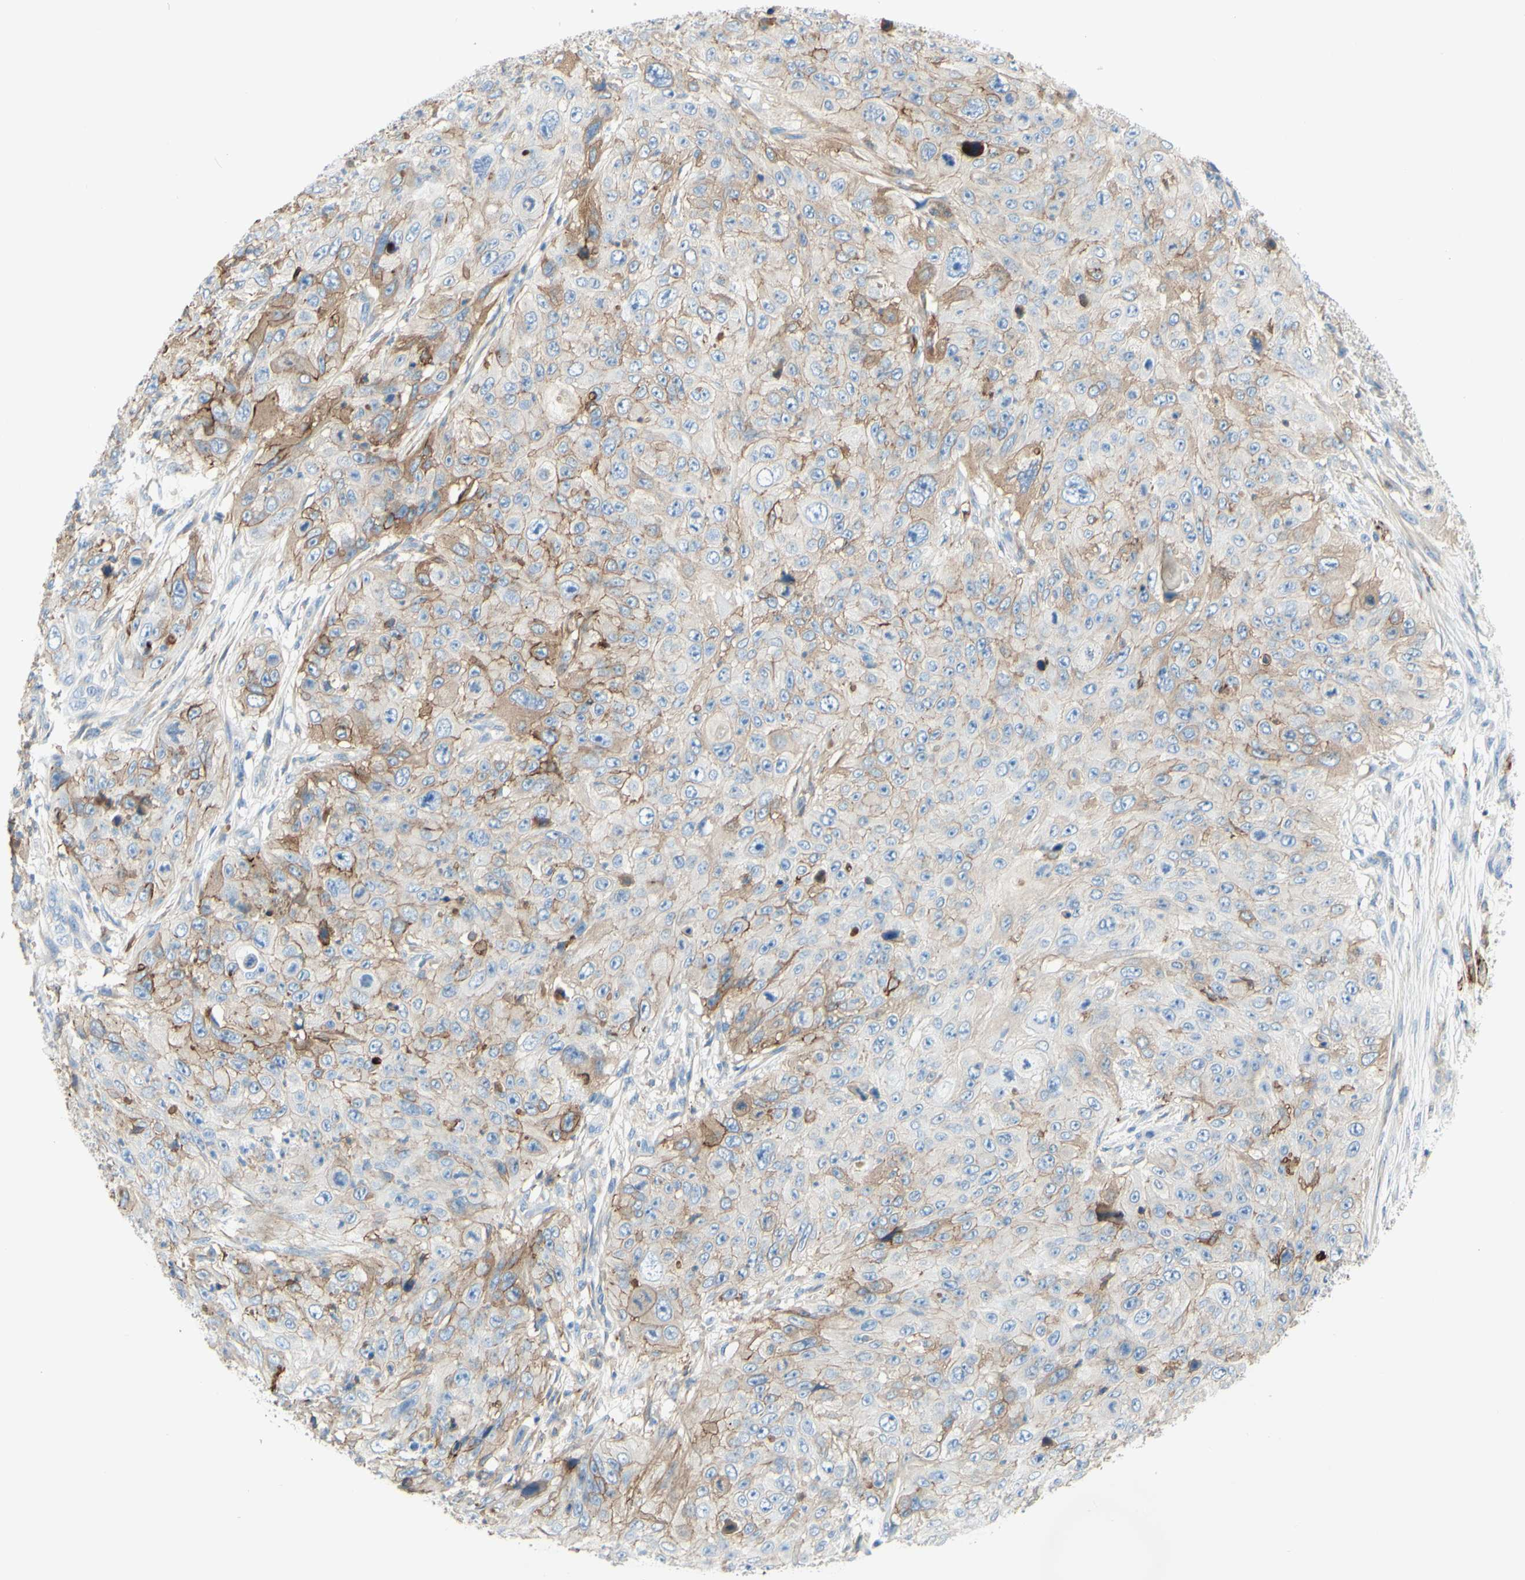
{"staining": {"intensity": "moderate", "quantity": "25%-75%", "location": "cytoplasmic/membranous"}, "tissue": "skin cancer", "cell_type": "Tumor cells", "image_type": "cancer", "snomed": [{"axis": "morphology", "description": "Squamous cell carcinoma, NOS"}, {"axis": "topography", "description": "Skin"}], "caption": "IHC (DAB (3,3'-diaminobenzidine)) staining of human skin squamous cell carcinoma exhibits moderate cytoplasmic/membranous protein positivity in approximately 25%-75% of tumor cells.", "gene": "ALCAM", "patient": {"sex": "female", "age": 80}}